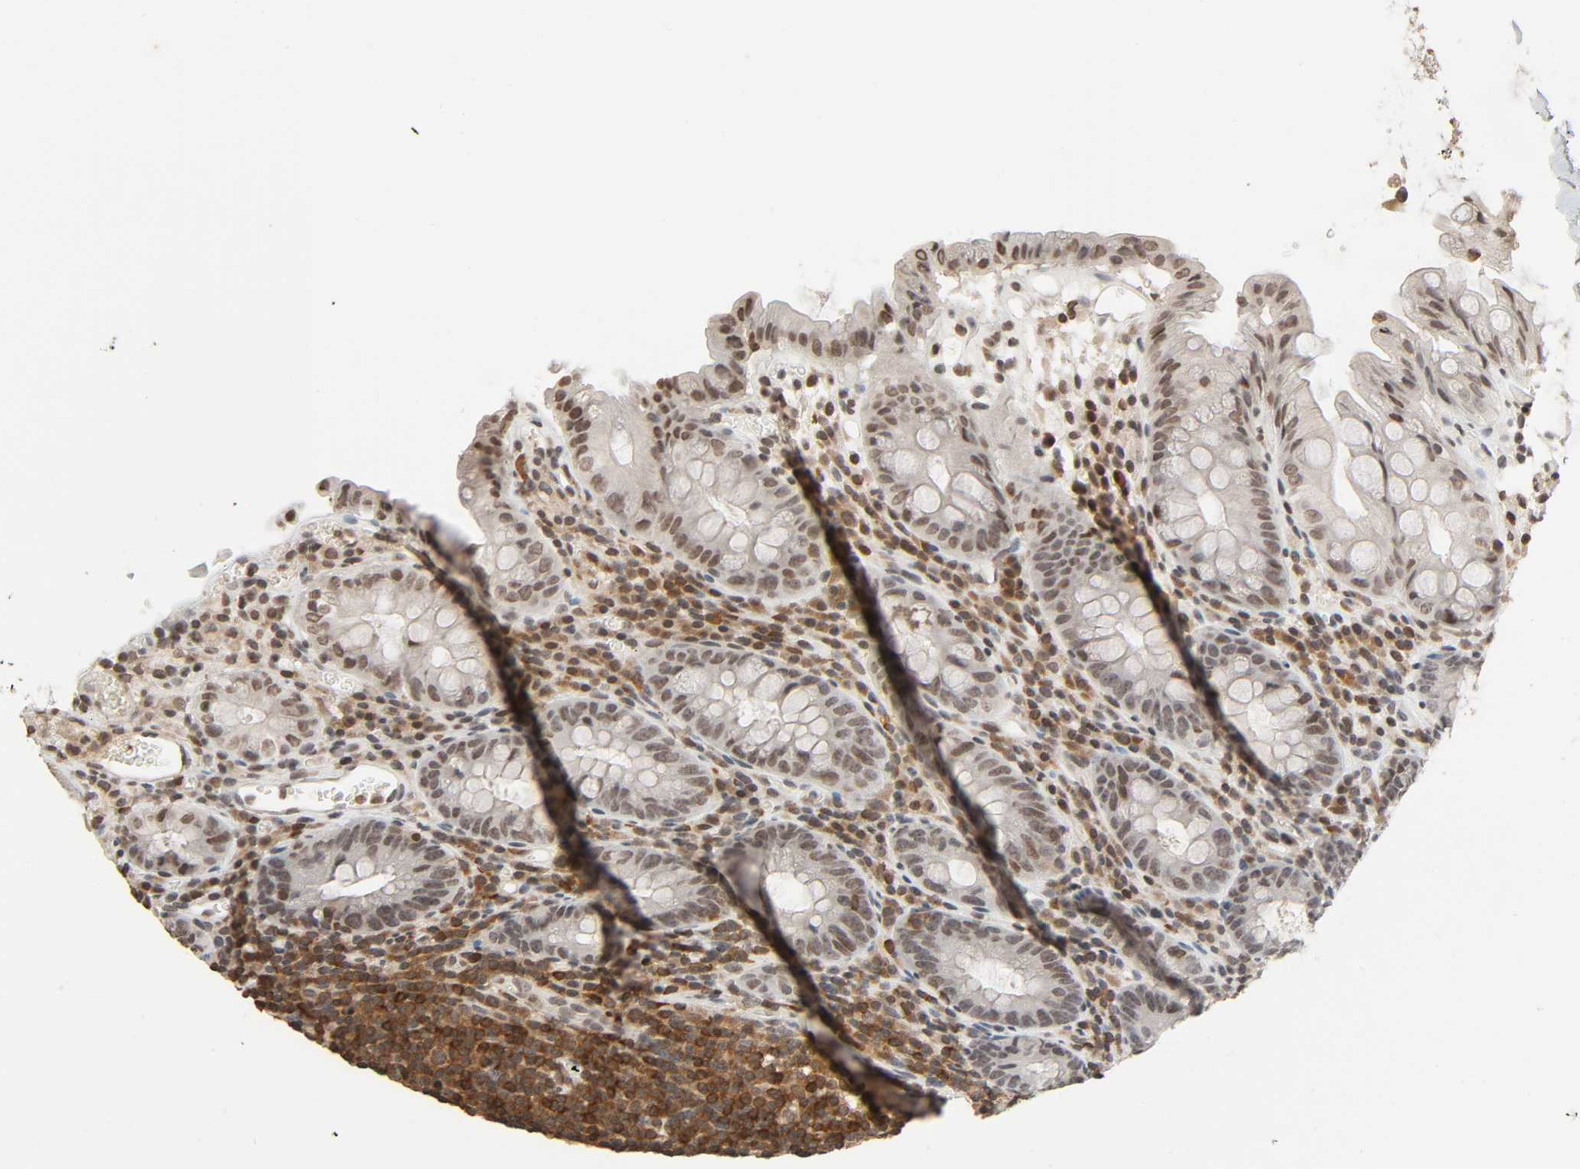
{"staining": {"intensity": "negative", "quantity": "none", "location": "none"}, "tissue": "colon", "cell_type": "Endothelial cells", "image_type": "normal", "snomed": [{"axis": "morphology", "description": "Normal tissue, NOS"}, {"axis": "topography", "description": "Colon"}], "caption": "IHC histopathology image of benign colon: human colon stained with DAB demonstrates no significant protein expression in endothelial cells.", "gene": "STK4", "patient": {"sex": "female", "age": 46}}